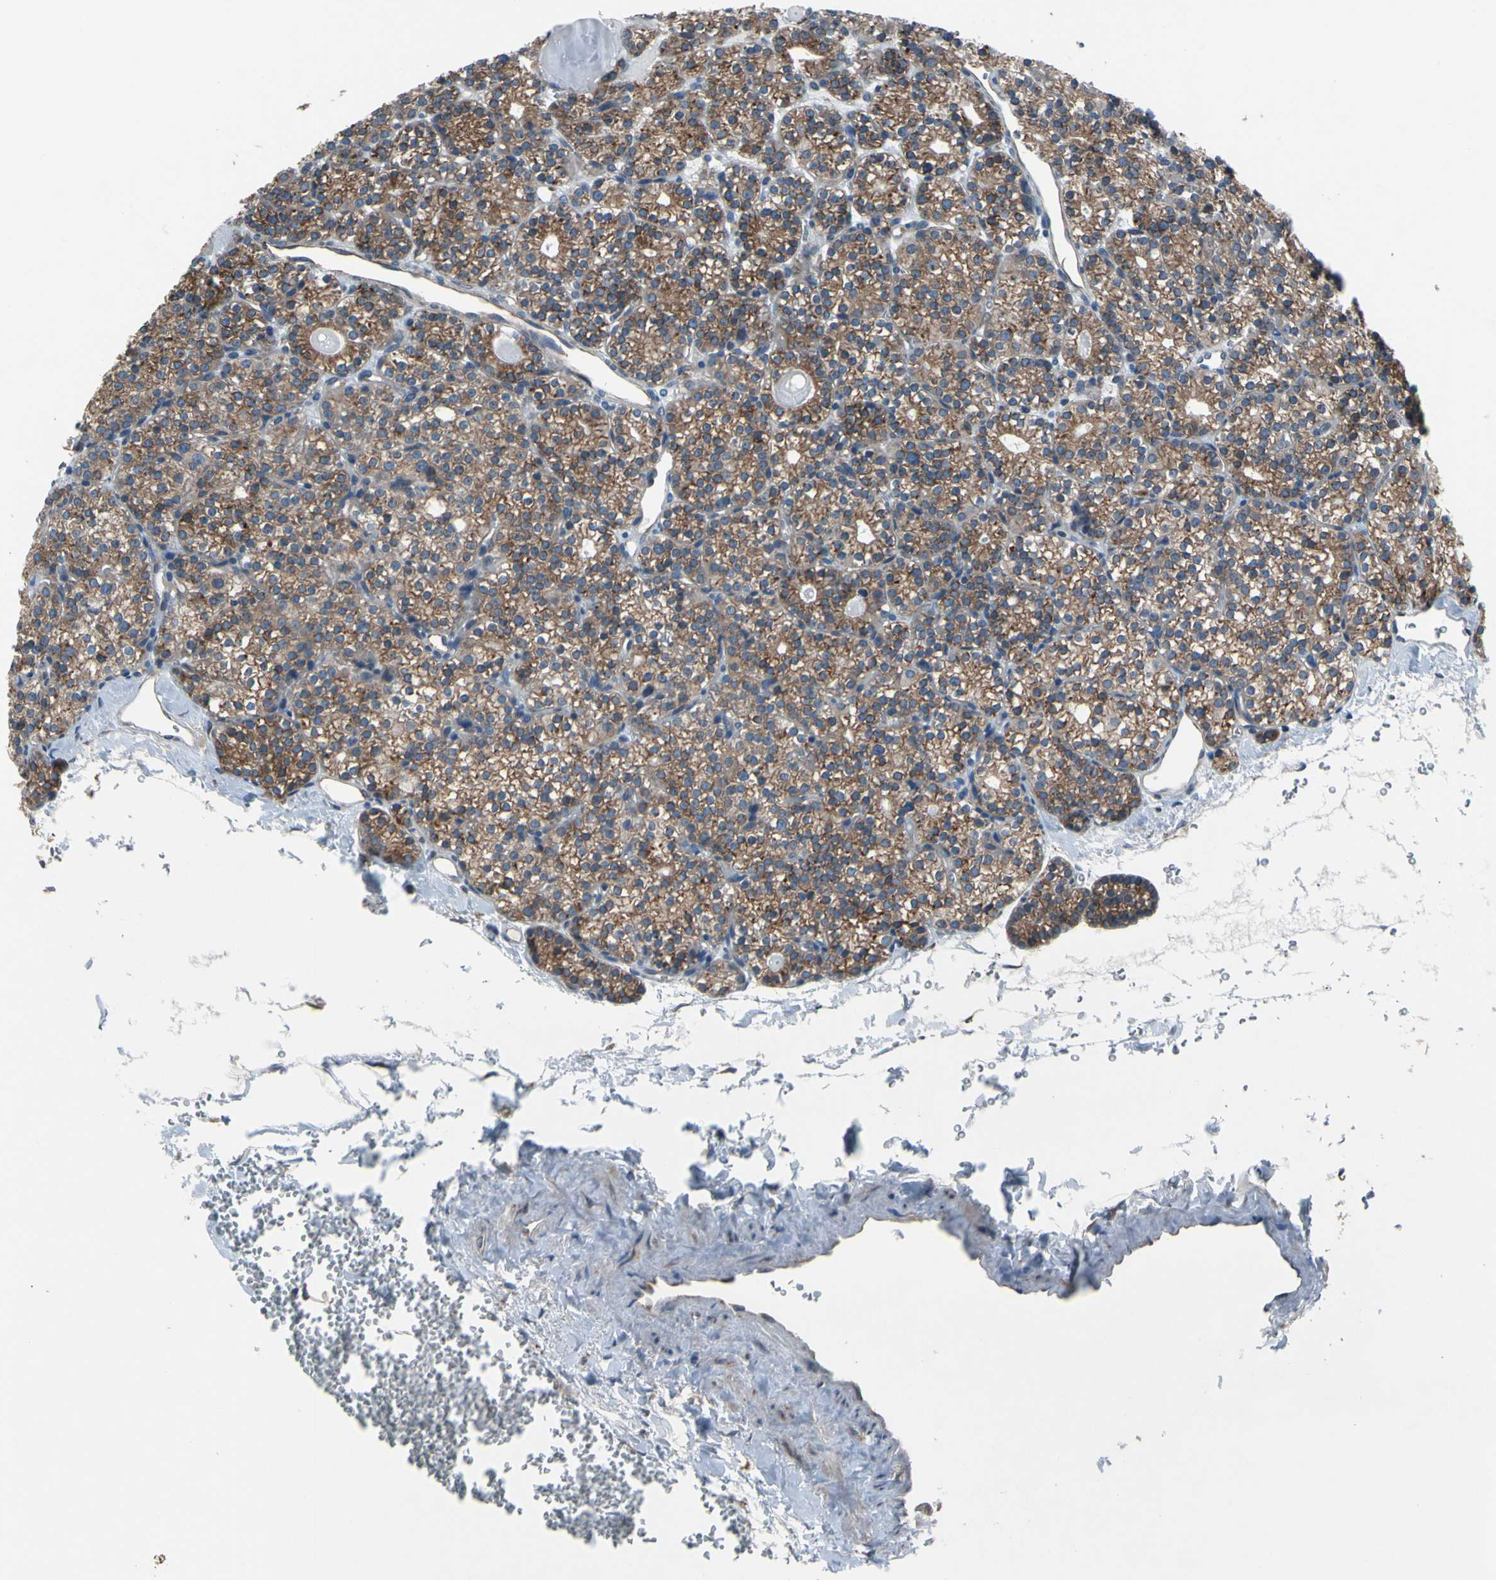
{"staining": {"intensity": "strong", "quantity": ">75%", "location": "cytoplasmic/membranous"}, "tissue": "parathyroid gland", "cell_type": "Glandular cells", "image_type": "normal", "snomed": [{"axis": "morphology", "description": "Normal tissue, NOS"}, {"axis": "topography", "description": "Parathyroid gland"}], "caption": "Parathyroid gland stained with DAB (3,3'-diaminobenzidine) IHC reveals high levels of strong cytoplasmic/membranous positivity in approximately >75% of glandular cells.", "gene": "CLCC1", "patient": {"sex": "female", "age": 64}}